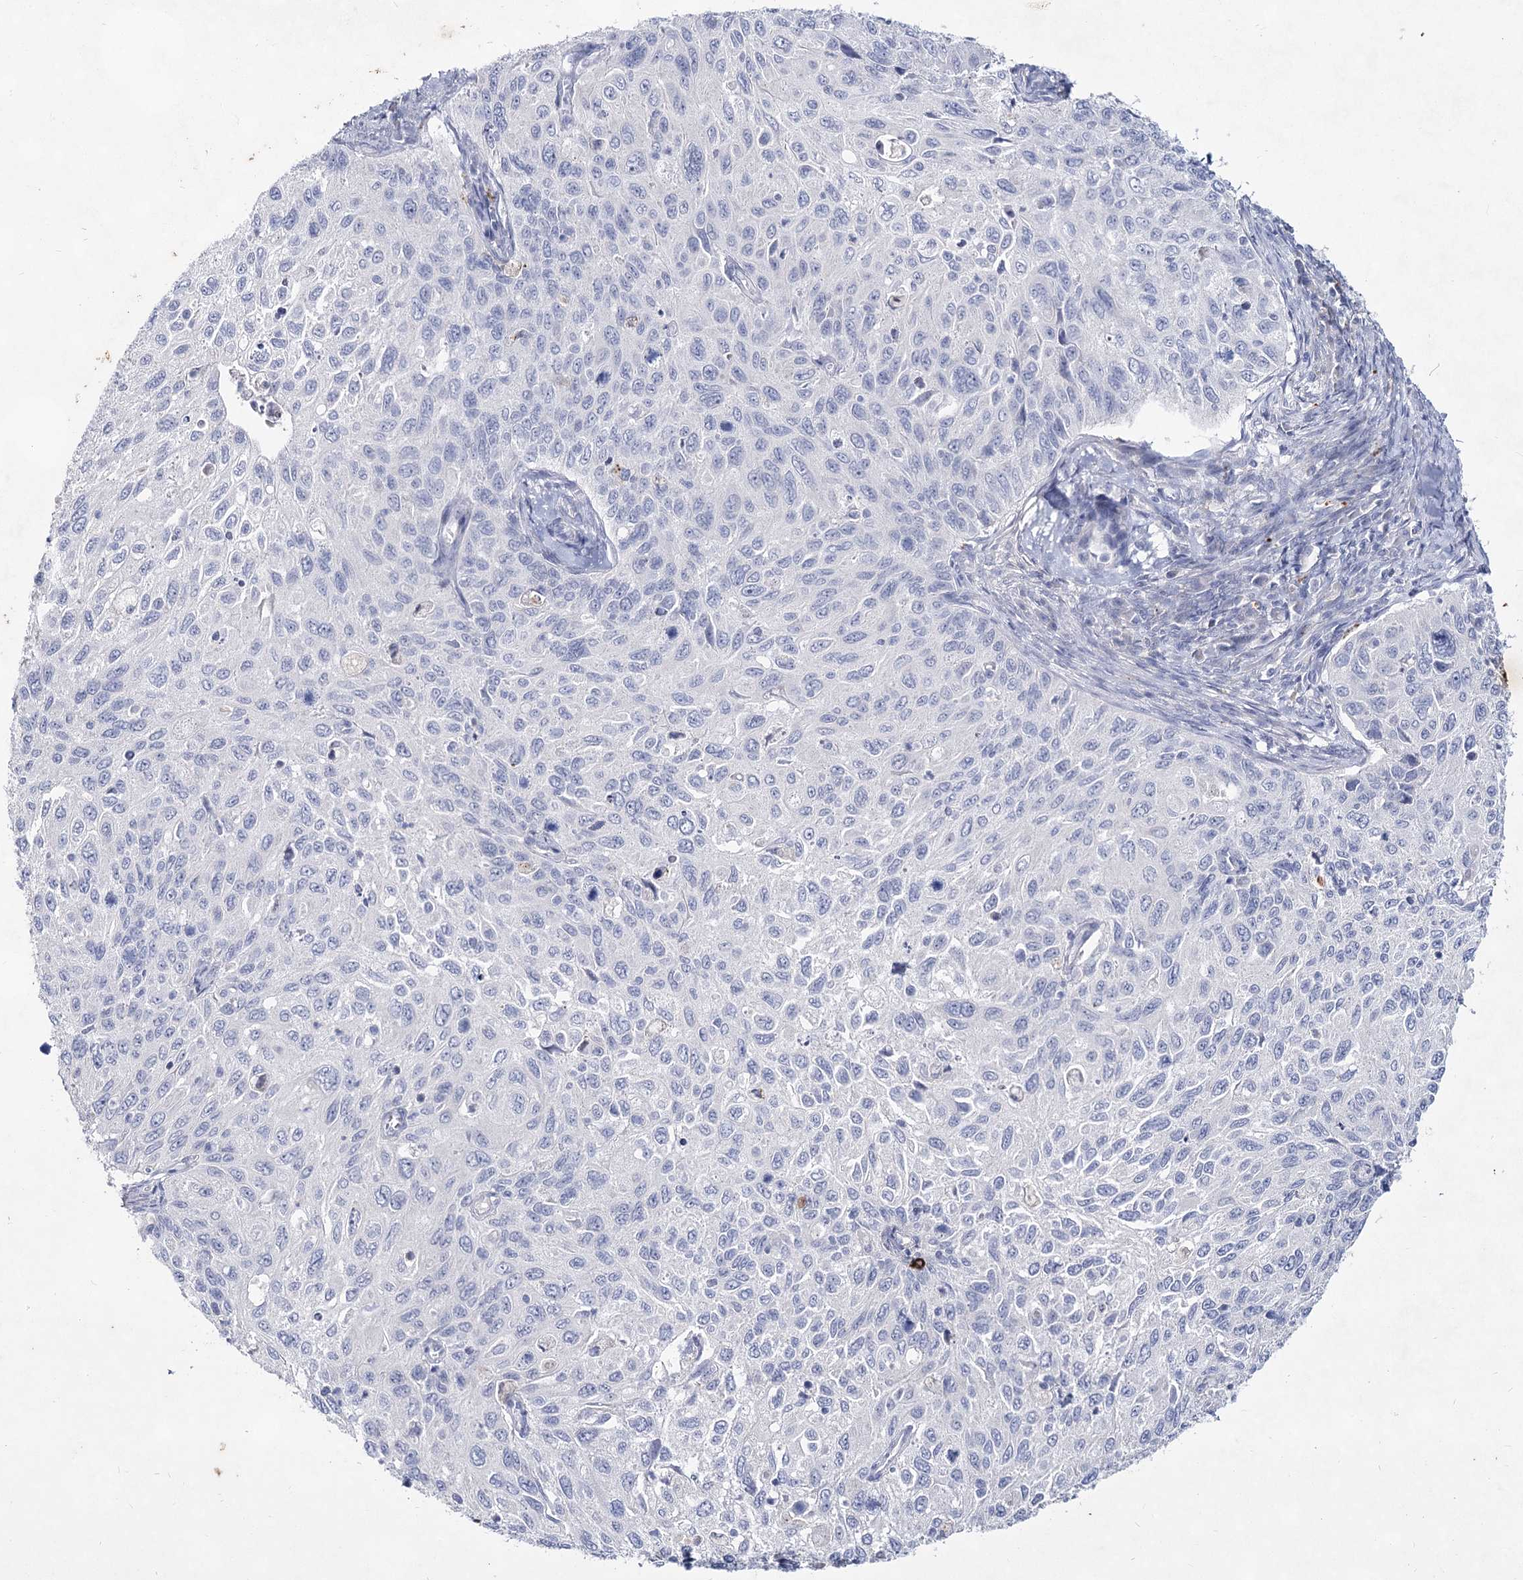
{"staining": {"intensity": "negative", "quantity": "none", "location": "none"}, "tissue": "cervical cancer", "cell_type": "Tumor cells", "image_type": "cancer", "snomed": [{"axis": "morphology", "description": "Squamous cell carcinoma, NOS"}, {"axis": "topography", "description": "Cervix"}], "caption": "This is a photomicrograph of immunohistochemistry (IHC) staining of cervical cancer (squamous cell carcinoma), which shows no staining in tumor cells. (DAB IHC, high magnification).", "gene": "CCDC73", "patient": {"sex": "female", "age": 70}}